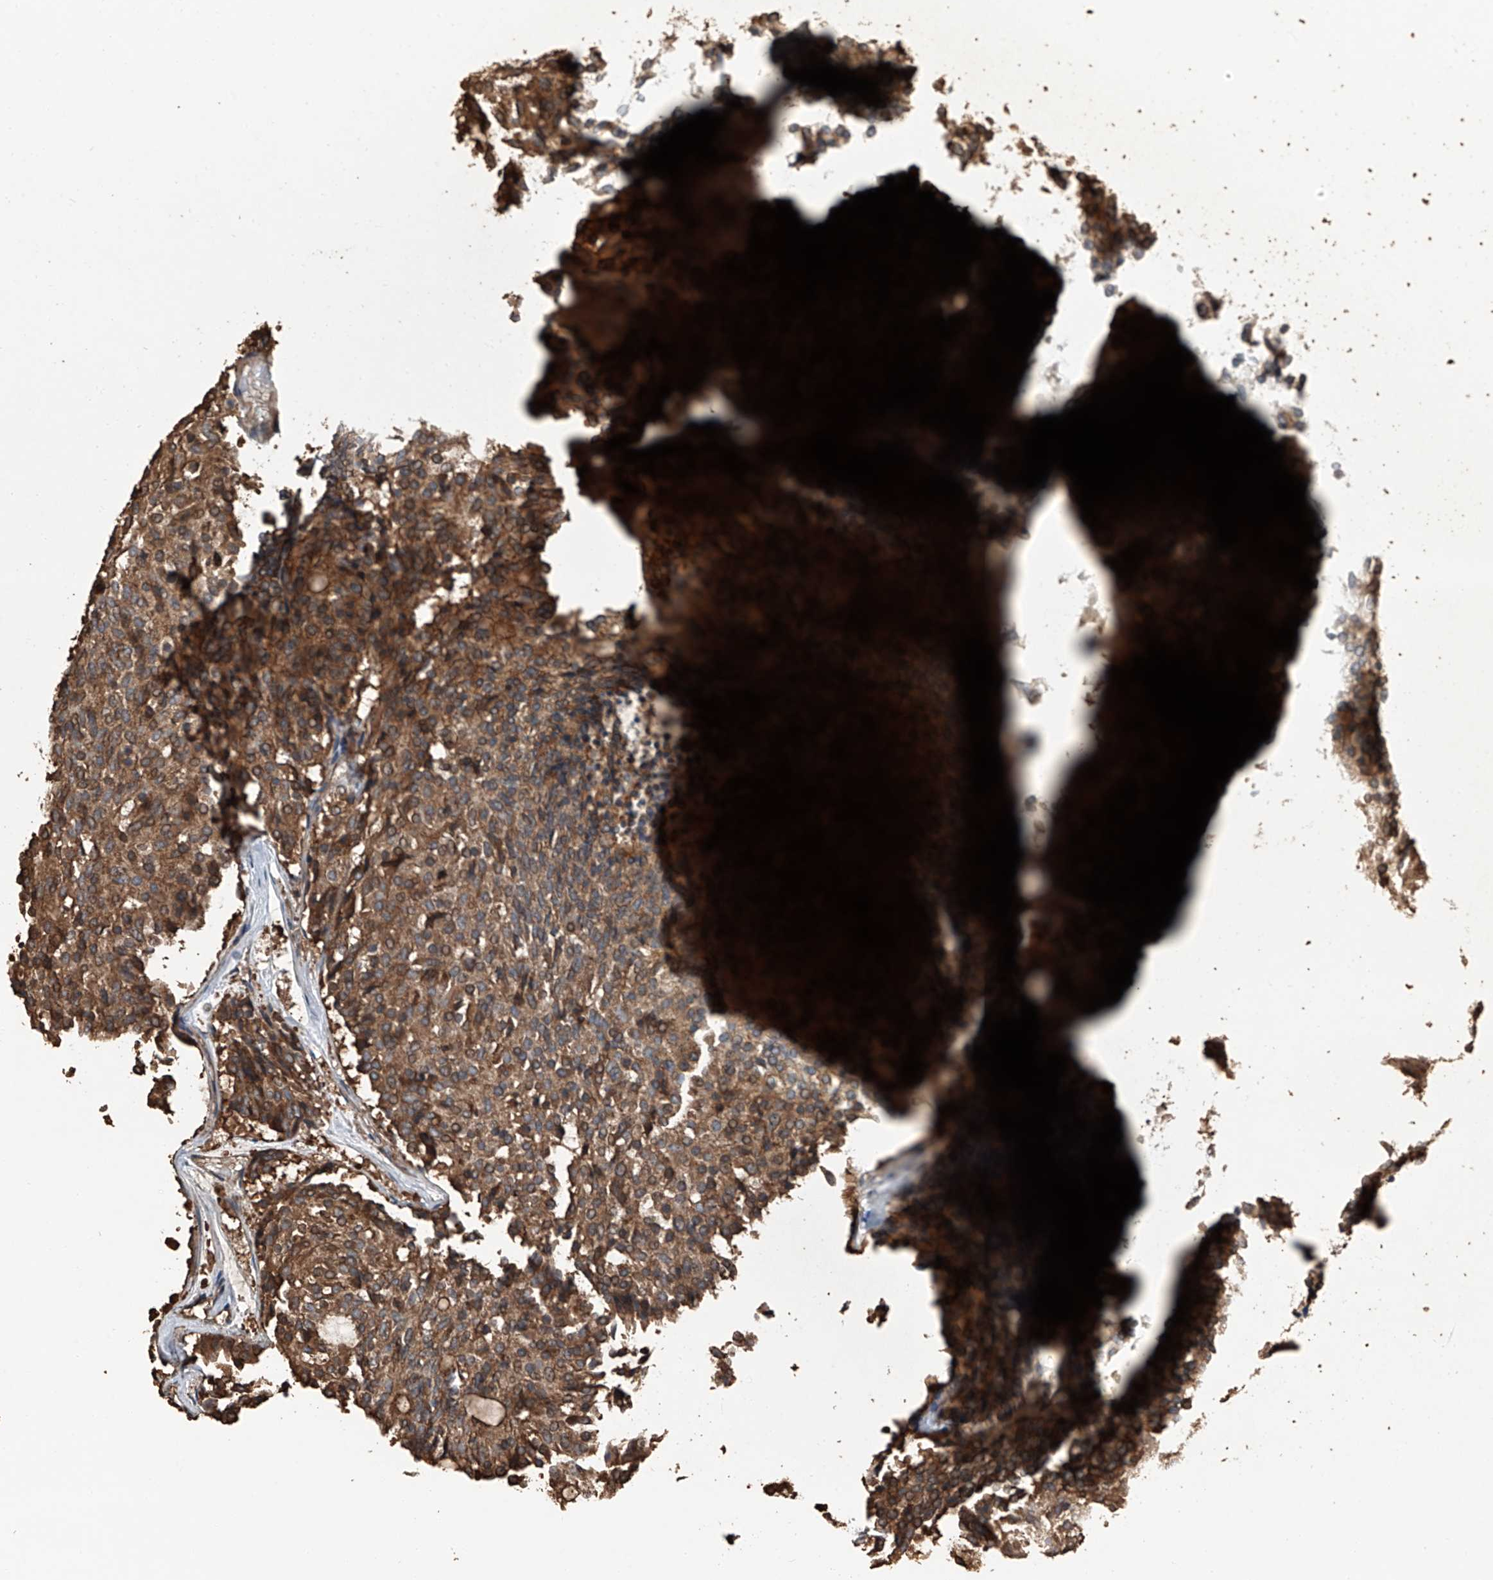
{"staining": {"intensity": "strong", "quantity": ">75%", "location": "cytoplasmic/membranous"}, "tissue": "carcinoid", "cell_type": "Tumor cells", "image_type": "cancer", "snomed": [{"axis": "morphology", "description": "Carcinoid, malignant, NOS"}, {"axis": "topography", "description": "Pancreas"}], "caption": "About >75% of tumor cells in carcinoid demonstrate strong cytoplasmic/membranous protein positivity as visualized by brown immunohistochemical staining.", "gene": "KCNJ2", "patient": {"sex": "female", "age": 54}}